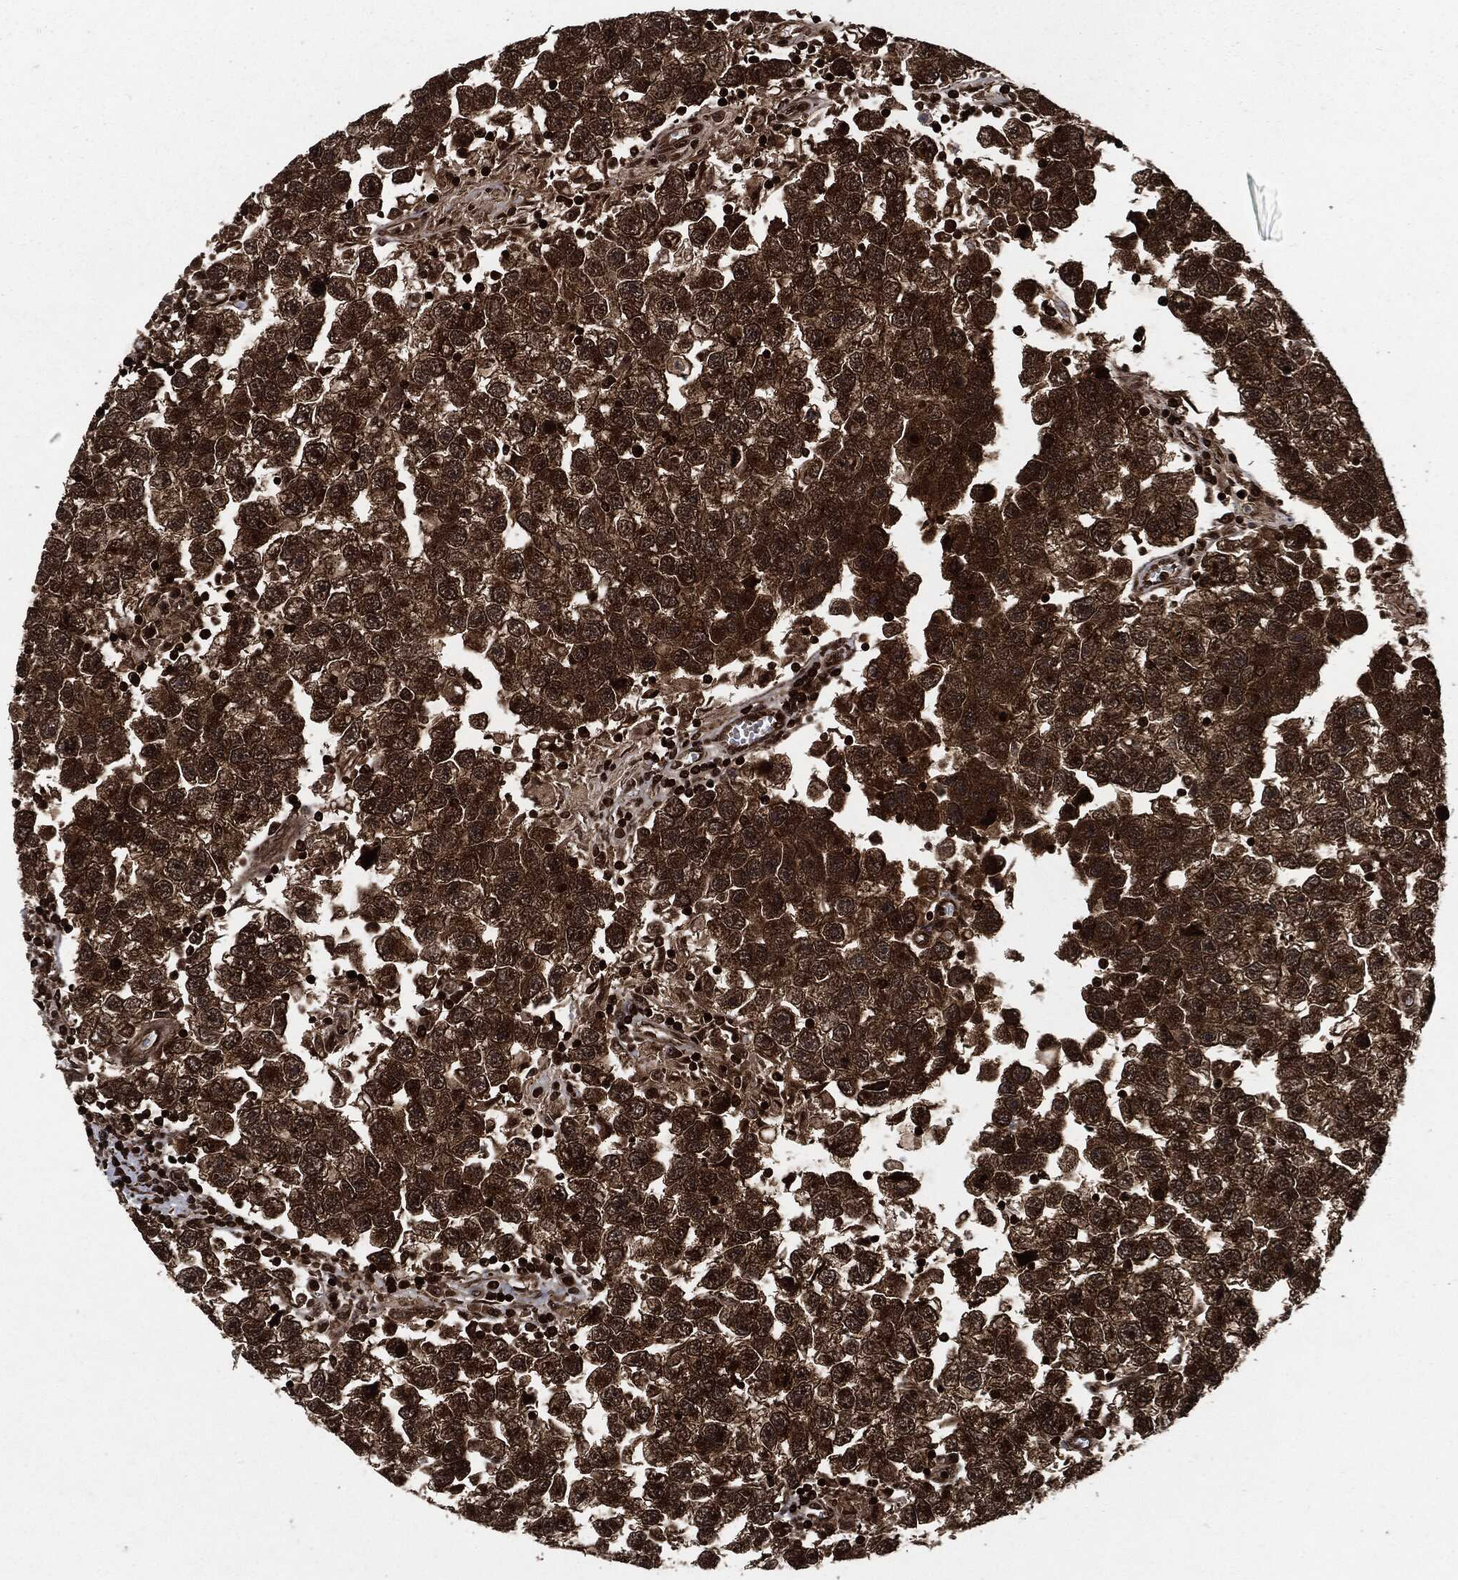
{"staining": {"intensity": "strong", "quantity": ">75%", "location": "cytoplasmic/membranous"}, "tissue": "testis cancer", "cell_type": "Tumor cells", "image_type": "cancer", "snomed": [{"axis": "morphology", "description": "Seminoma, NOS"}, {"axis": "topography", "description": "Testis"}], "caption": "DAB (3,3'-diaminobenzidine) immunohistochemical staining of seminoma (testis) shows strong cytoplasmic/membranous protein staining in approximately >75% of tumor cells. (IHC, brightfield microscopy, high magnification).", "gene": "YWHAB", "patient": {"sex": "male", "age": 26}}